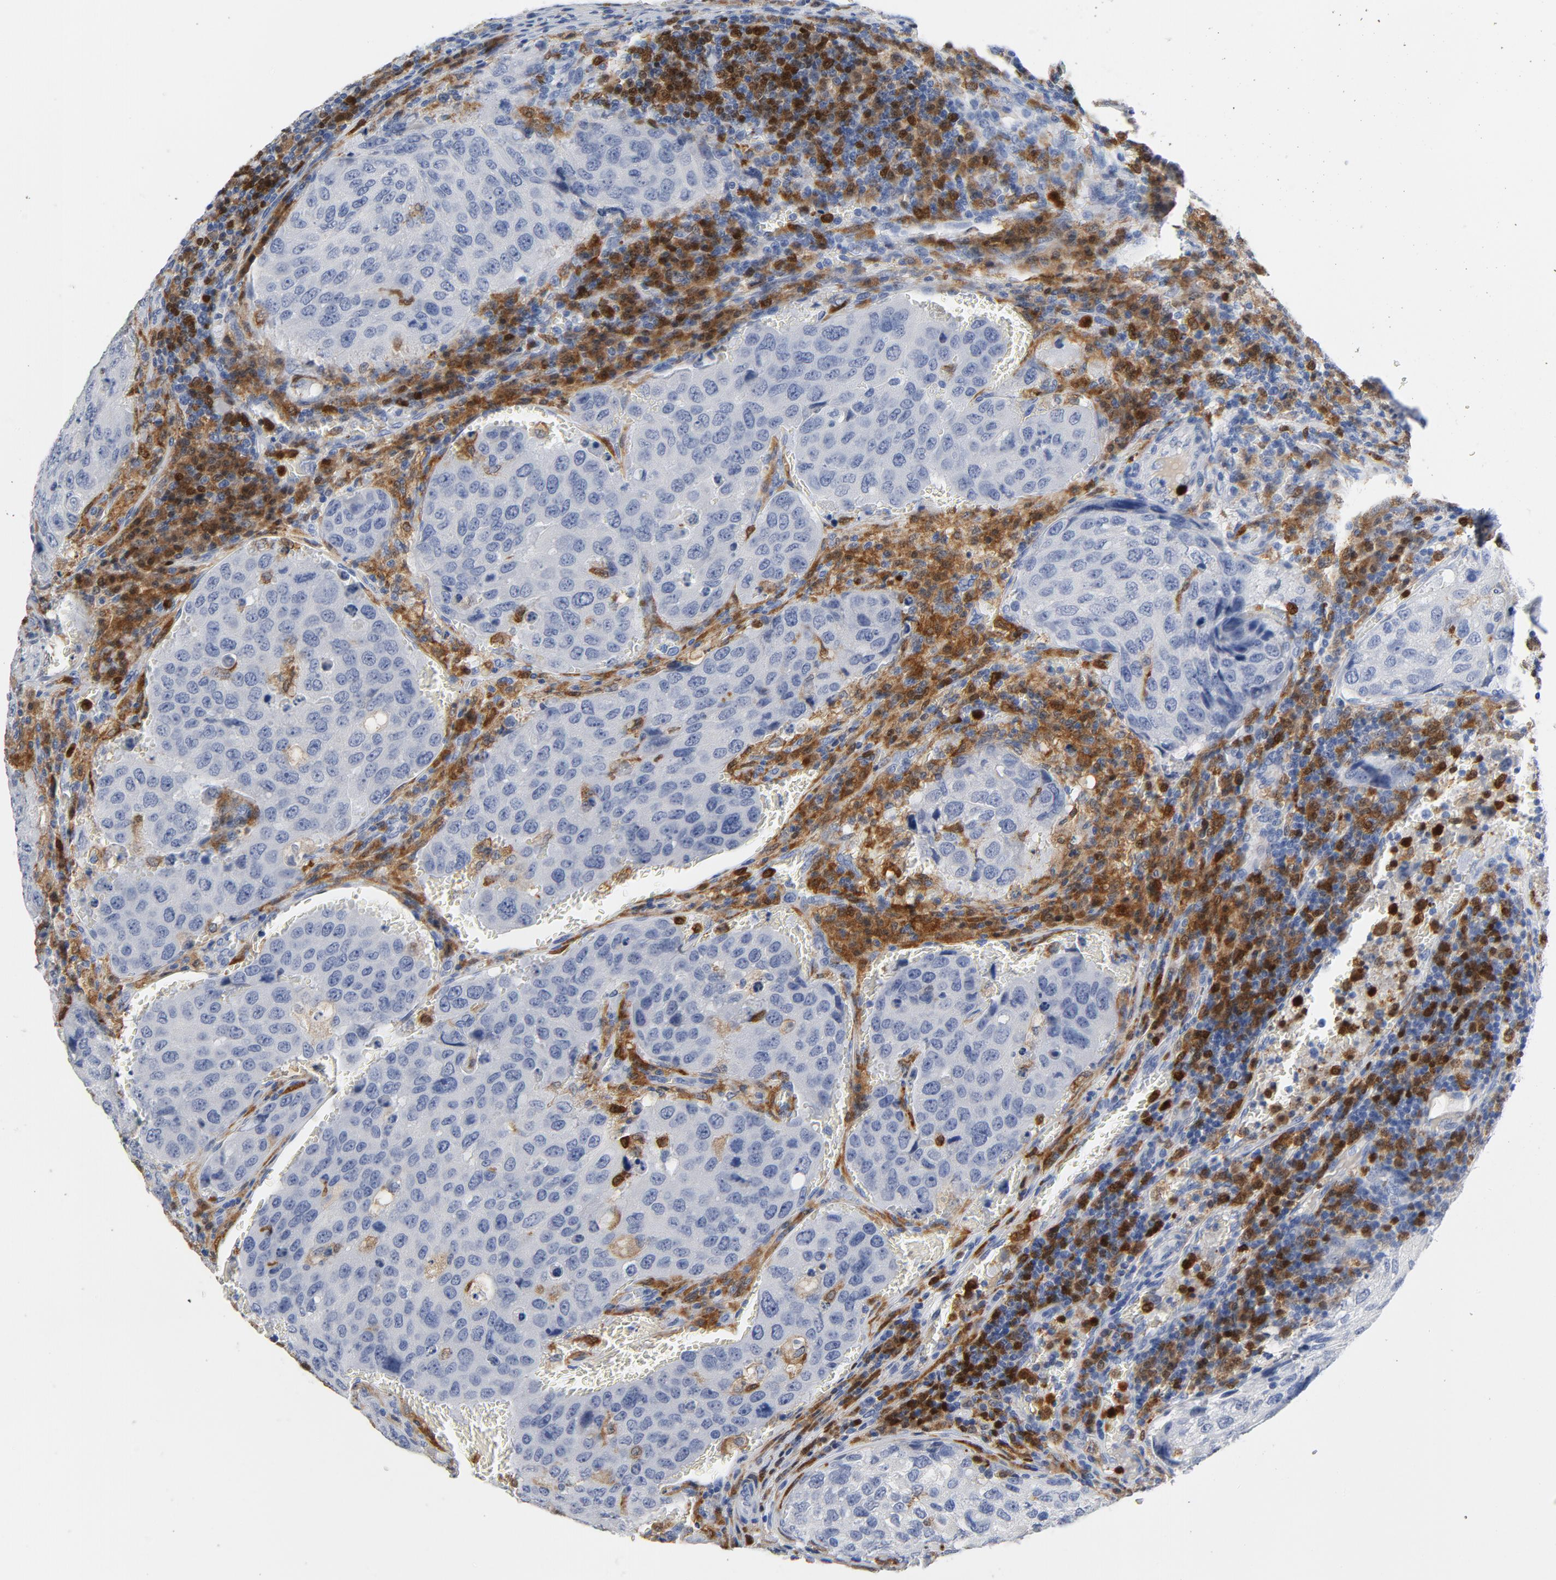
{"staining": {"intensity": "negative", "quantity": "none", "location": "none"}, "tissue": "urothelial cancer", "cell_type": "Tumor cells", "image_type": "cancer", "snomed": [{"axis": "morphology", "description": "Urothelial carcinoma, High grade"}, {"axis": "topography", "description": "Lymph node"}, {"axis": "topography", "description": "Urinary bladder"}], "caption": "IHC of human urothelial cancer exhibits no positivity in tumor cells.", "gene": "NCF1", "patient": {"sex": "male", "age": 51}}